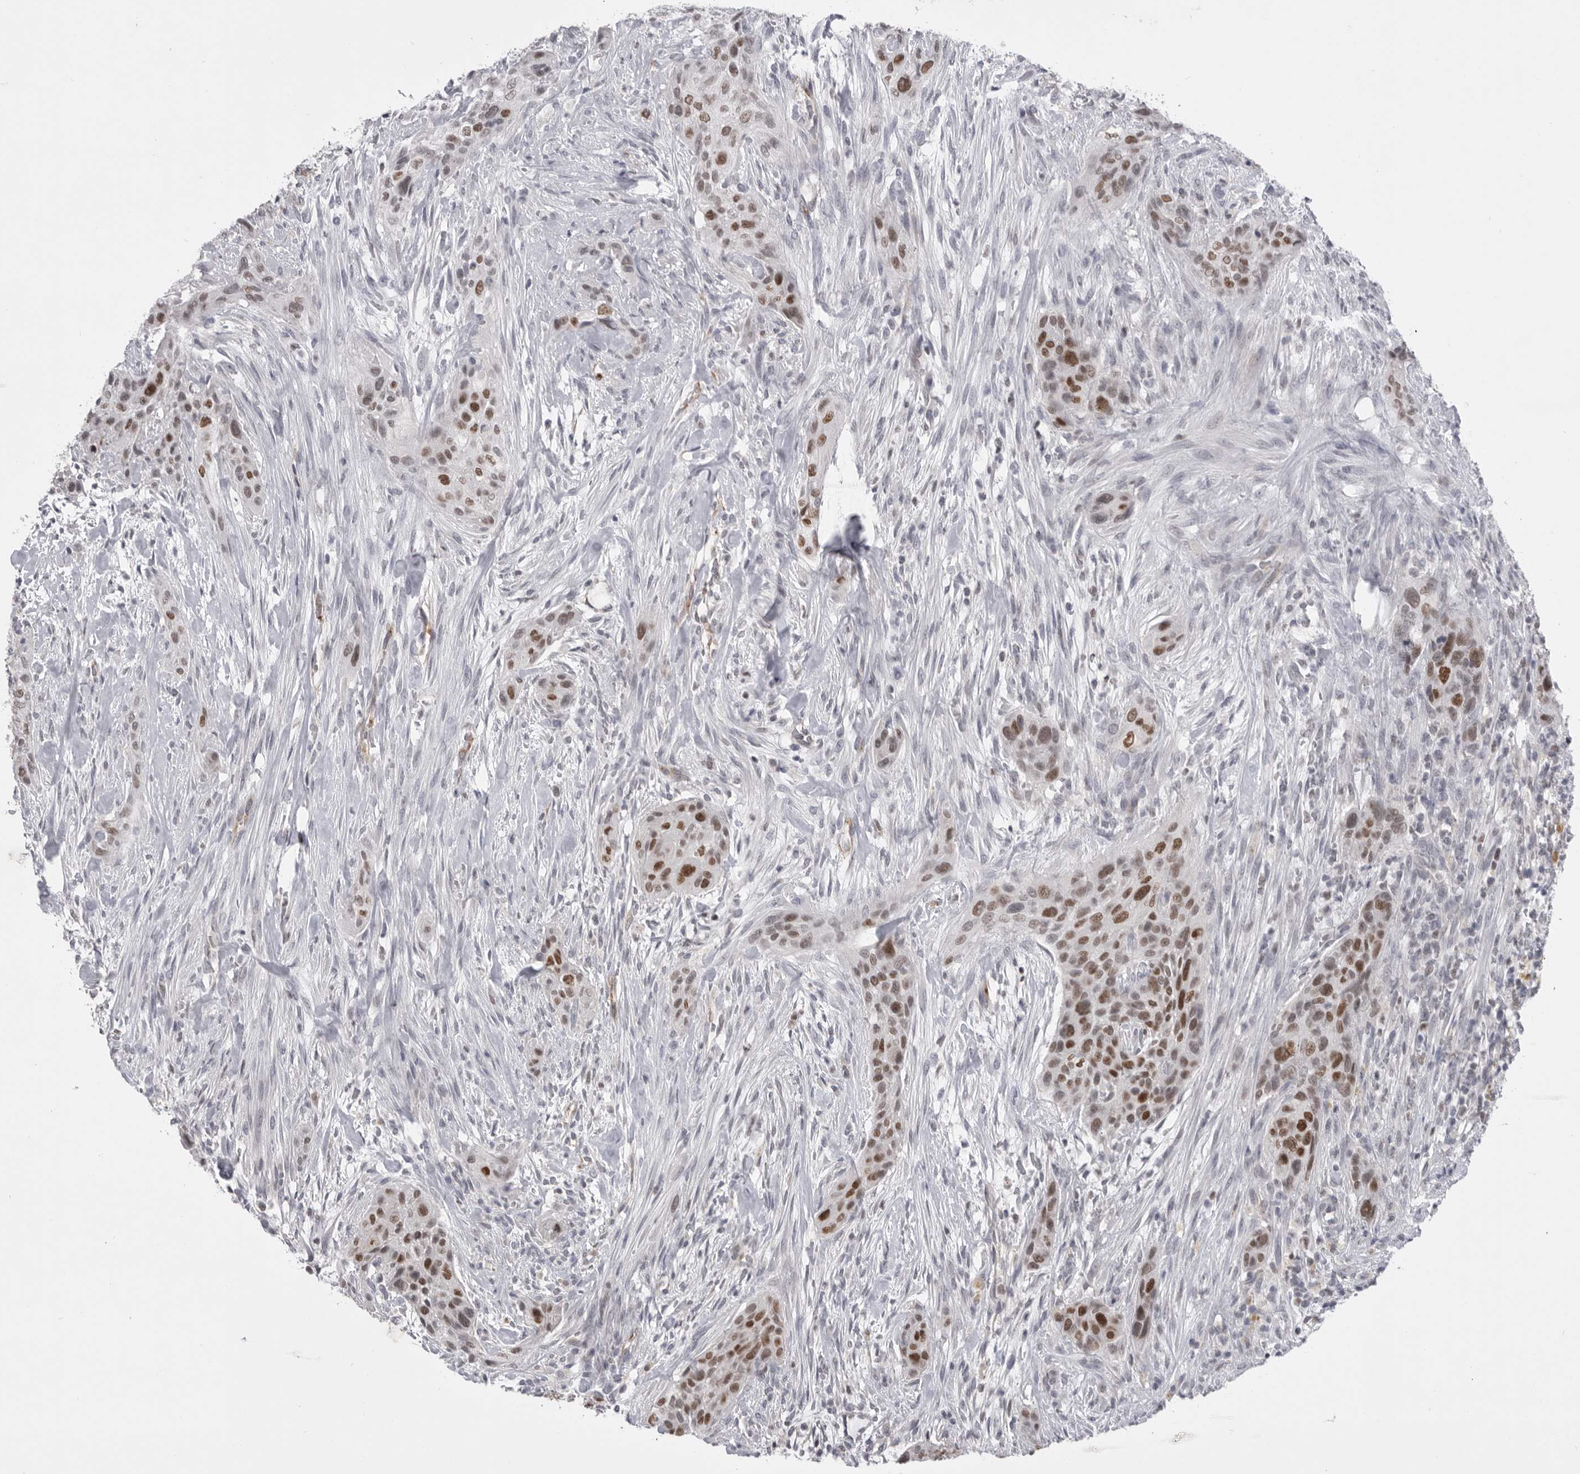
{"staining": {"intensity": "strong", "quantity": ">75%", "location": "nuclear"}, "tissue": "urothelial cancer", "cell_type": "Tumor cells", "image_type": "cancer", "snomed": [{"axis": "morphology", "description": "Urothelial carcinoma, High grade"}, {"axis": "topography", "description": "Urinary bladder"}], "caption": "About >75% of tumor cells in urothelial cancer demonstrate strong nuclear protein positivity as visualized by brown immunohistochemical staining.", "gene": "ZBTB7B", "patient": {"sex": "male", "age": 35}}